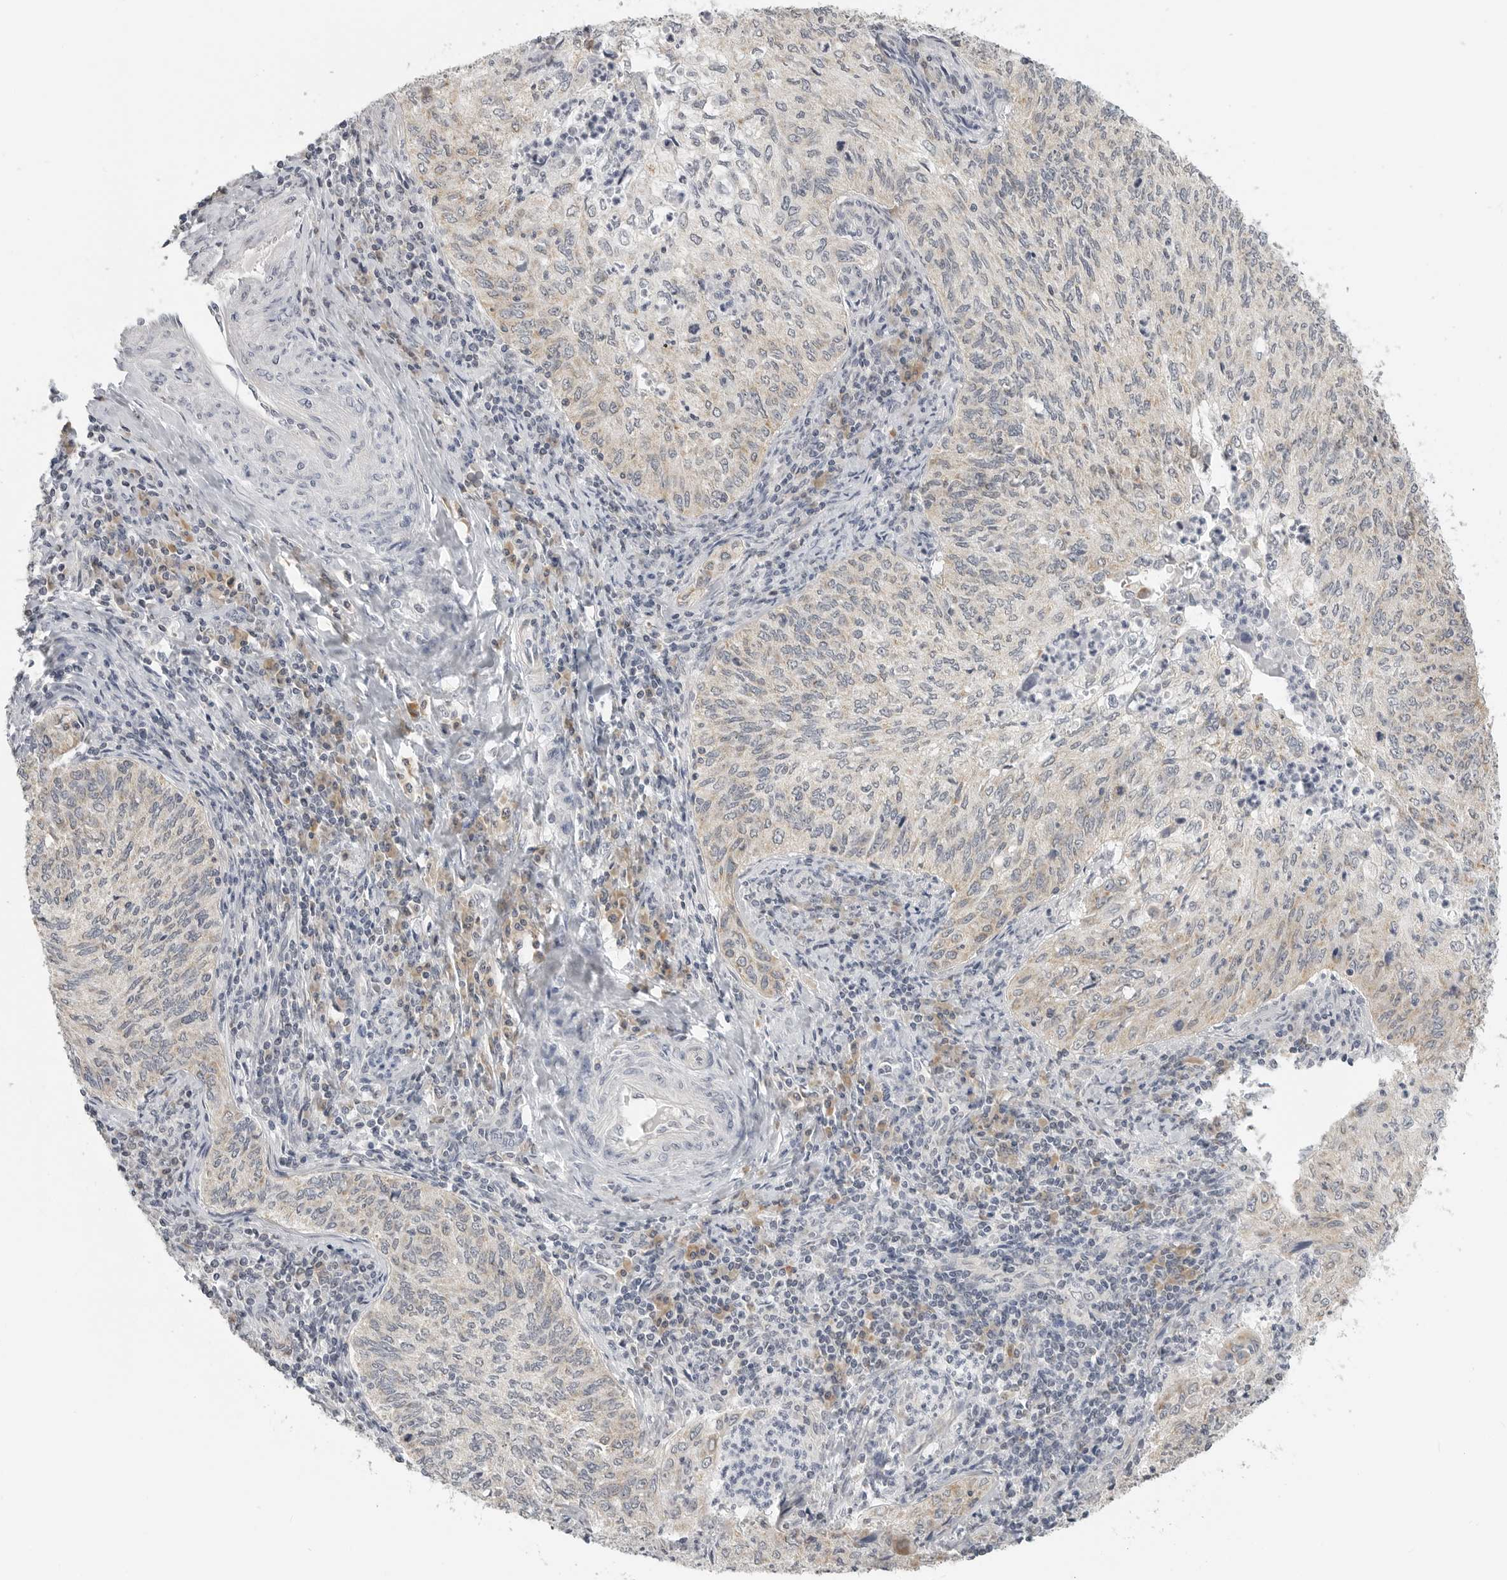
{"staining": {"intensity": "weak", "quantity": "25%-75%", "location": "cytoplasmic/membranous"}, "tissue": "cervical cancer", "cell_type": "Tumor cells", "image_type": "cancer", "snomed": [{"axis": "morphology", "description": "Squamous cell carcinoma, NOS"}, {"axis": "topography", "description": "Cervix"}], "caption": "Cervical cancer (squamous cell carcinoma) tissue displays weak cytoplasmic/membranous positivity in about 25%-75% of tumor cells, visualized by immunohistochemistry. The staining was performed using DAB, with brown indicating positive protein expression. Nuclei are stained blue with hematoxylin.", "gene": "IL12RB2", "patient": {"sex": "female", "age": 30}}